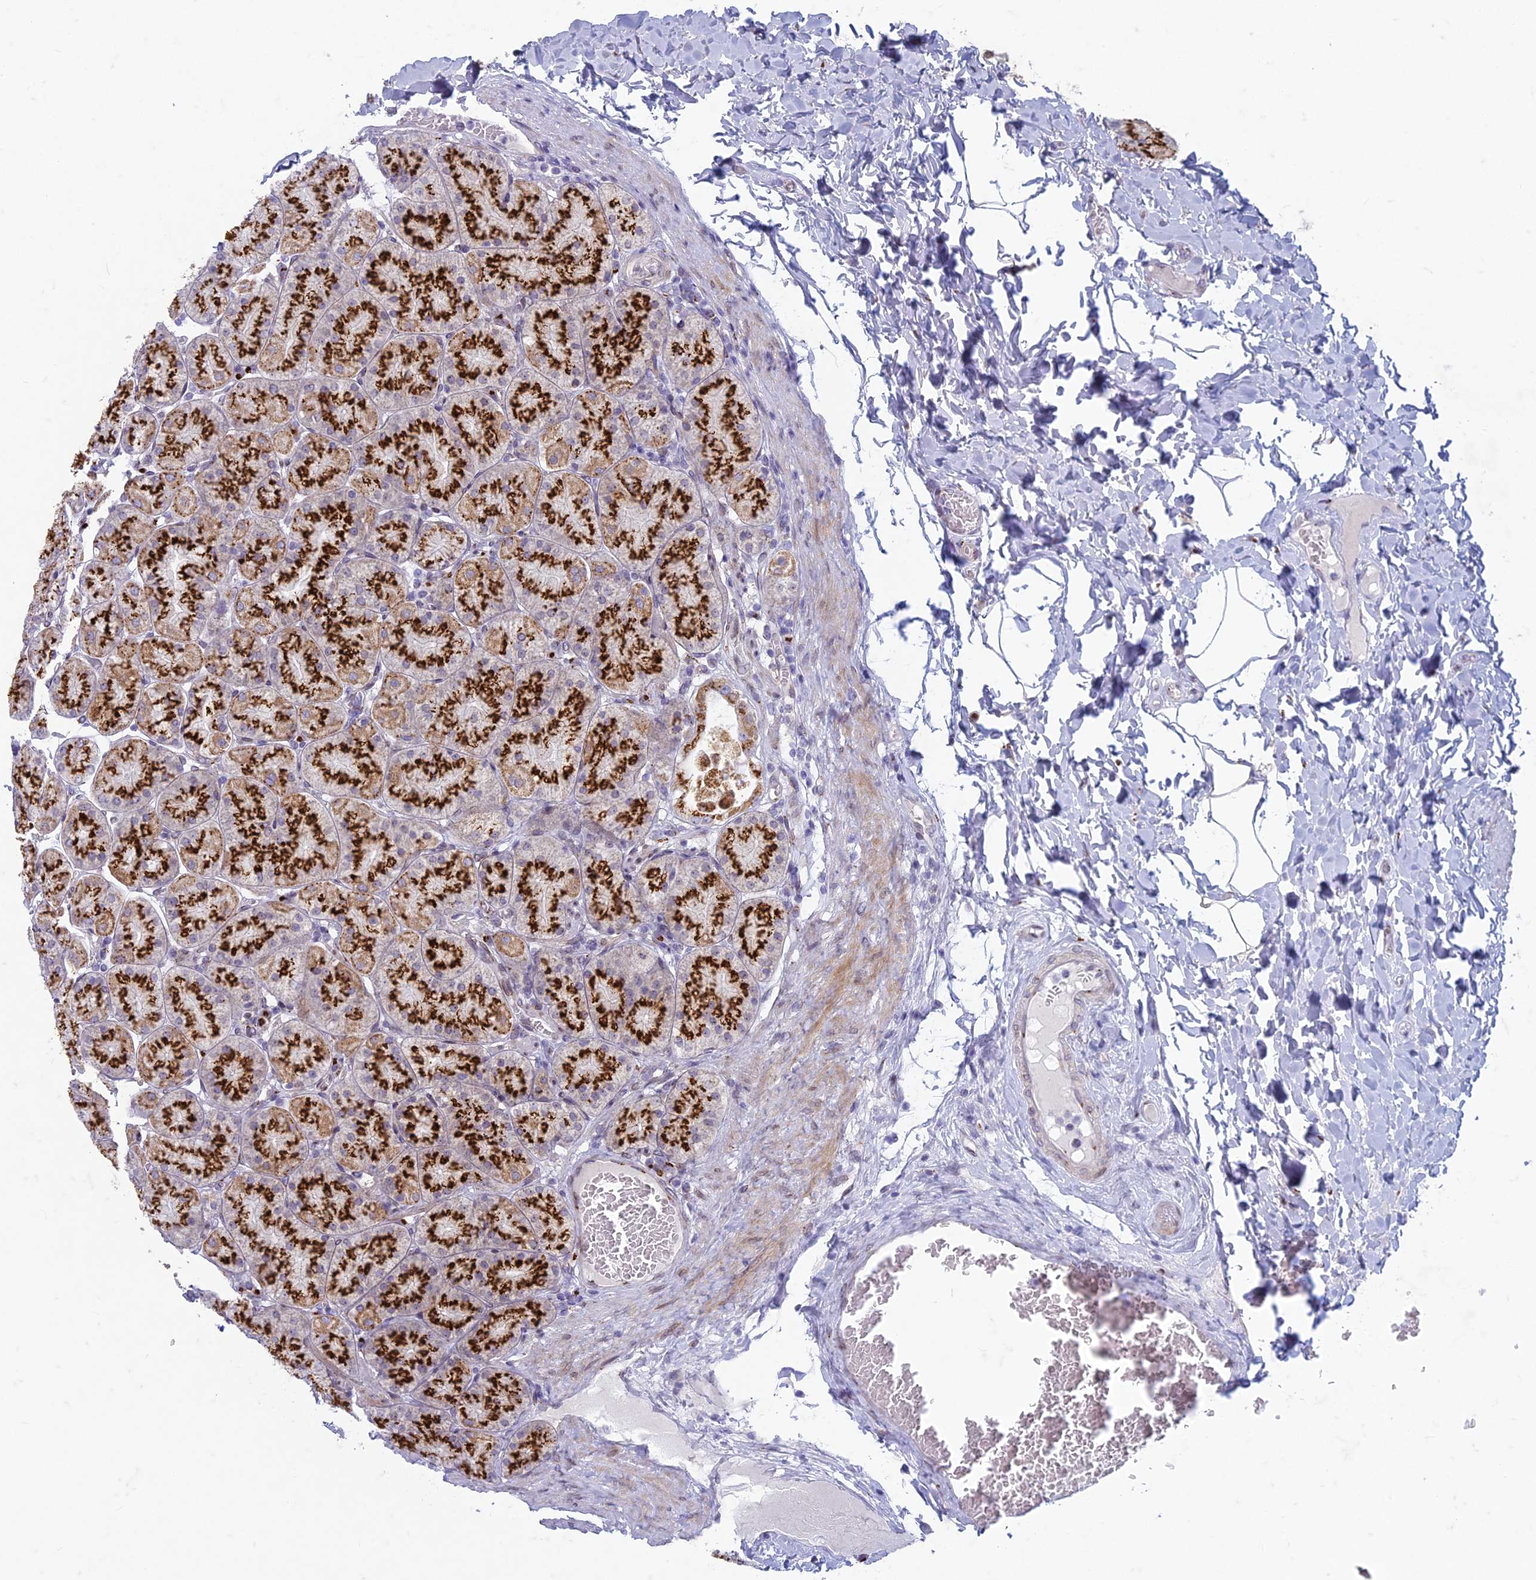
{"staining": {"intensity": "strong", "quantity": "25%-75%", "location": "cytoplasmic/membranous"}, "tissue": "stomach", "cell_type": "Glandular cells", "image_type": "normal", "snomed": [{"axis": "morphology", "description": "Normal tissue, NOS"}, {"axis": "topography", "description": "Stomach, upper"}], "caption": "Human stomach stained with a brown dye shows strong cytoplasmic/membranous positive positivity in approximately 25%-75% of glandular cells.", "gene": "FAM3C", "patient": {"sex": "female", "age": 56}}